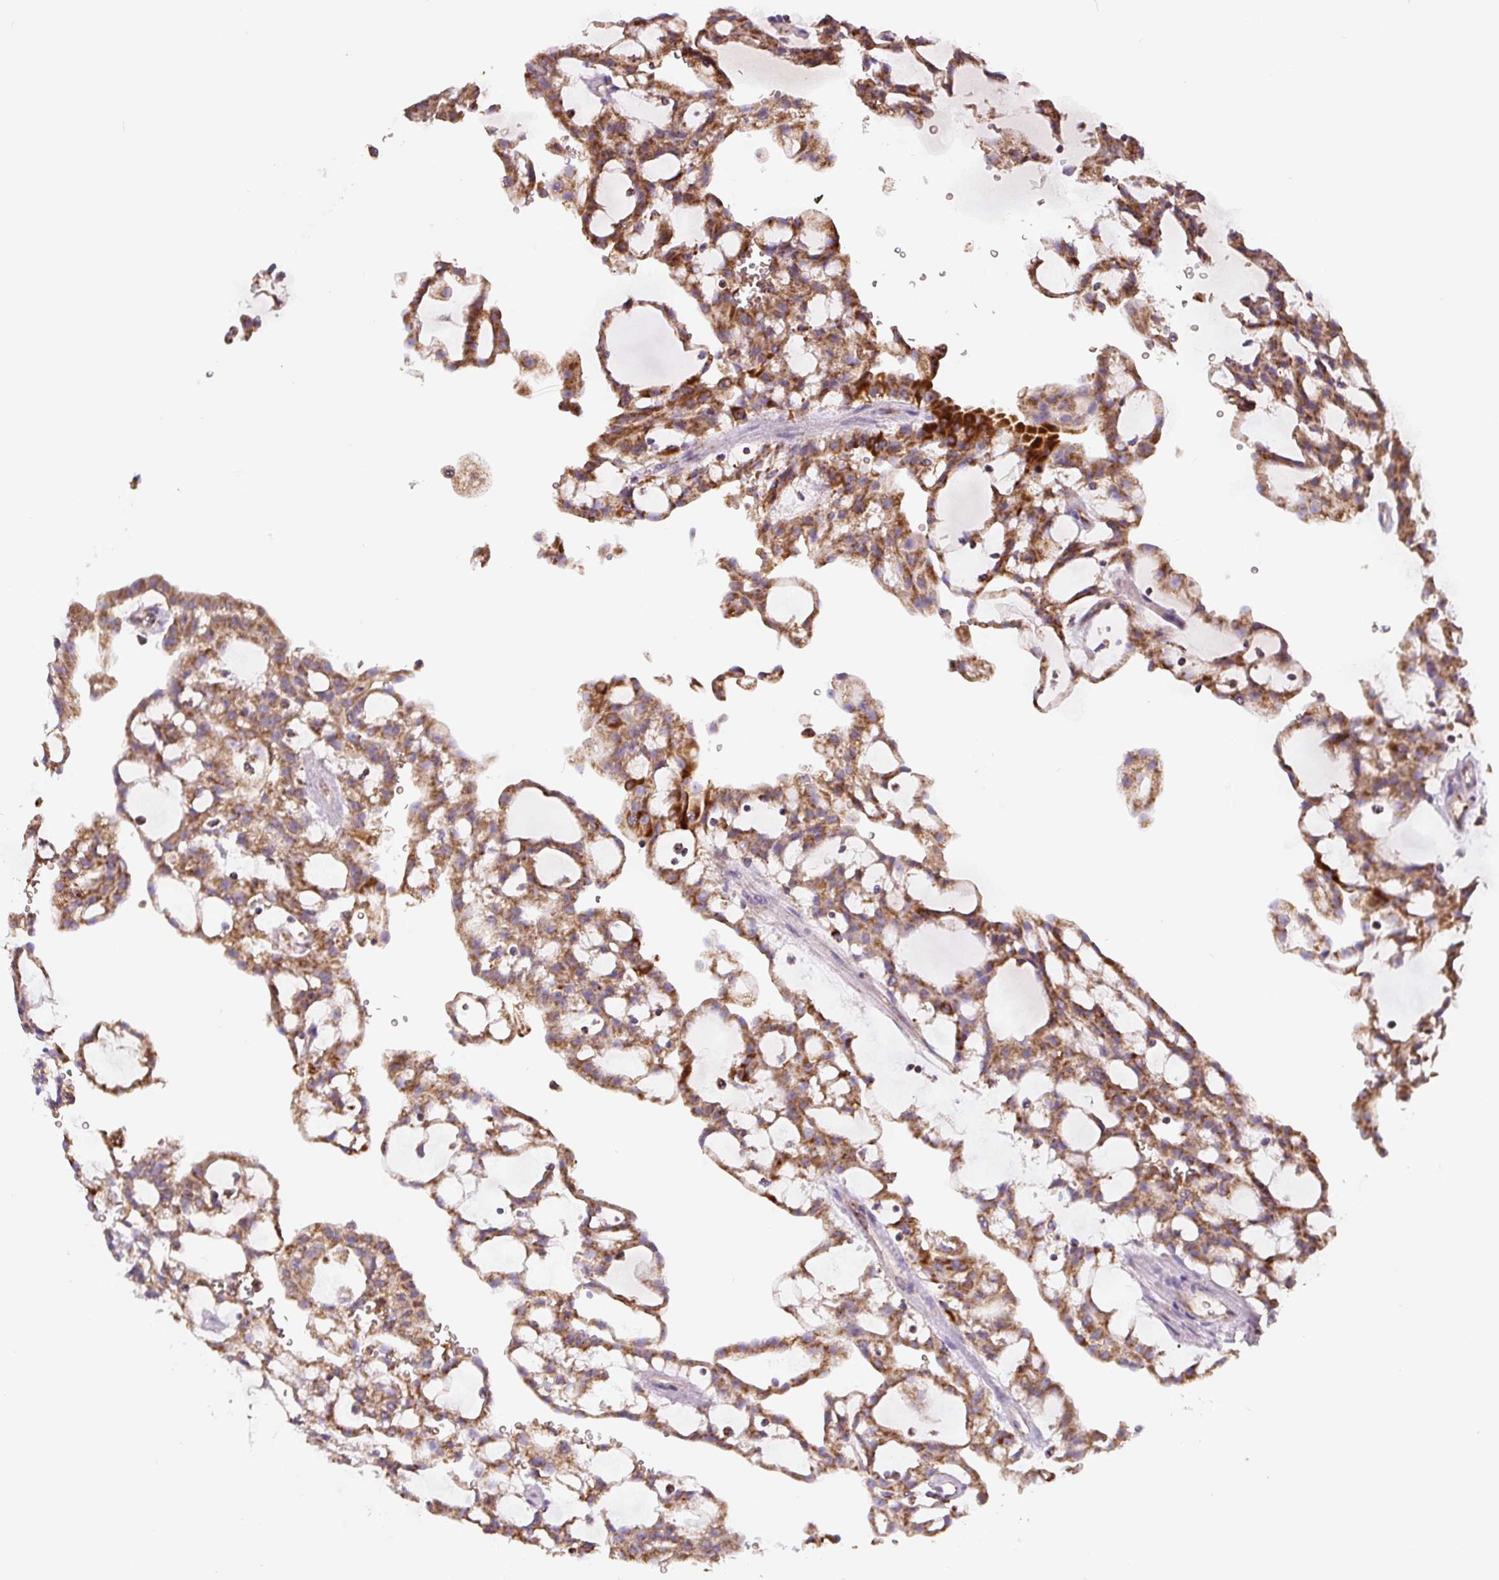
{"staining": {"intensity": "moderate", "quantity": ">75%", "location": "cytoplasmic/membranous"}, "tissue": "renal cancer", "cell_type": "Tumor cells", "image_type": "cancer", "snomed": [{"axis": "morphology", "description": "Adenocarcinoma, NOS"}, {"axis": "topography", "description": "Kidney"}], "caption": "Immunohistochemistry histopathology image of neoplastic tissue: renal cancer stained using immunohistochemistry demonstrates medium levels of moderate protein expression localized specifically in the cytoplasmic/membranous of tumor cells, appearing as a cytoplasmic/membranous brown color.", "gene": "MT-CO2", "patient": {"sex": "male", "age": 63}}